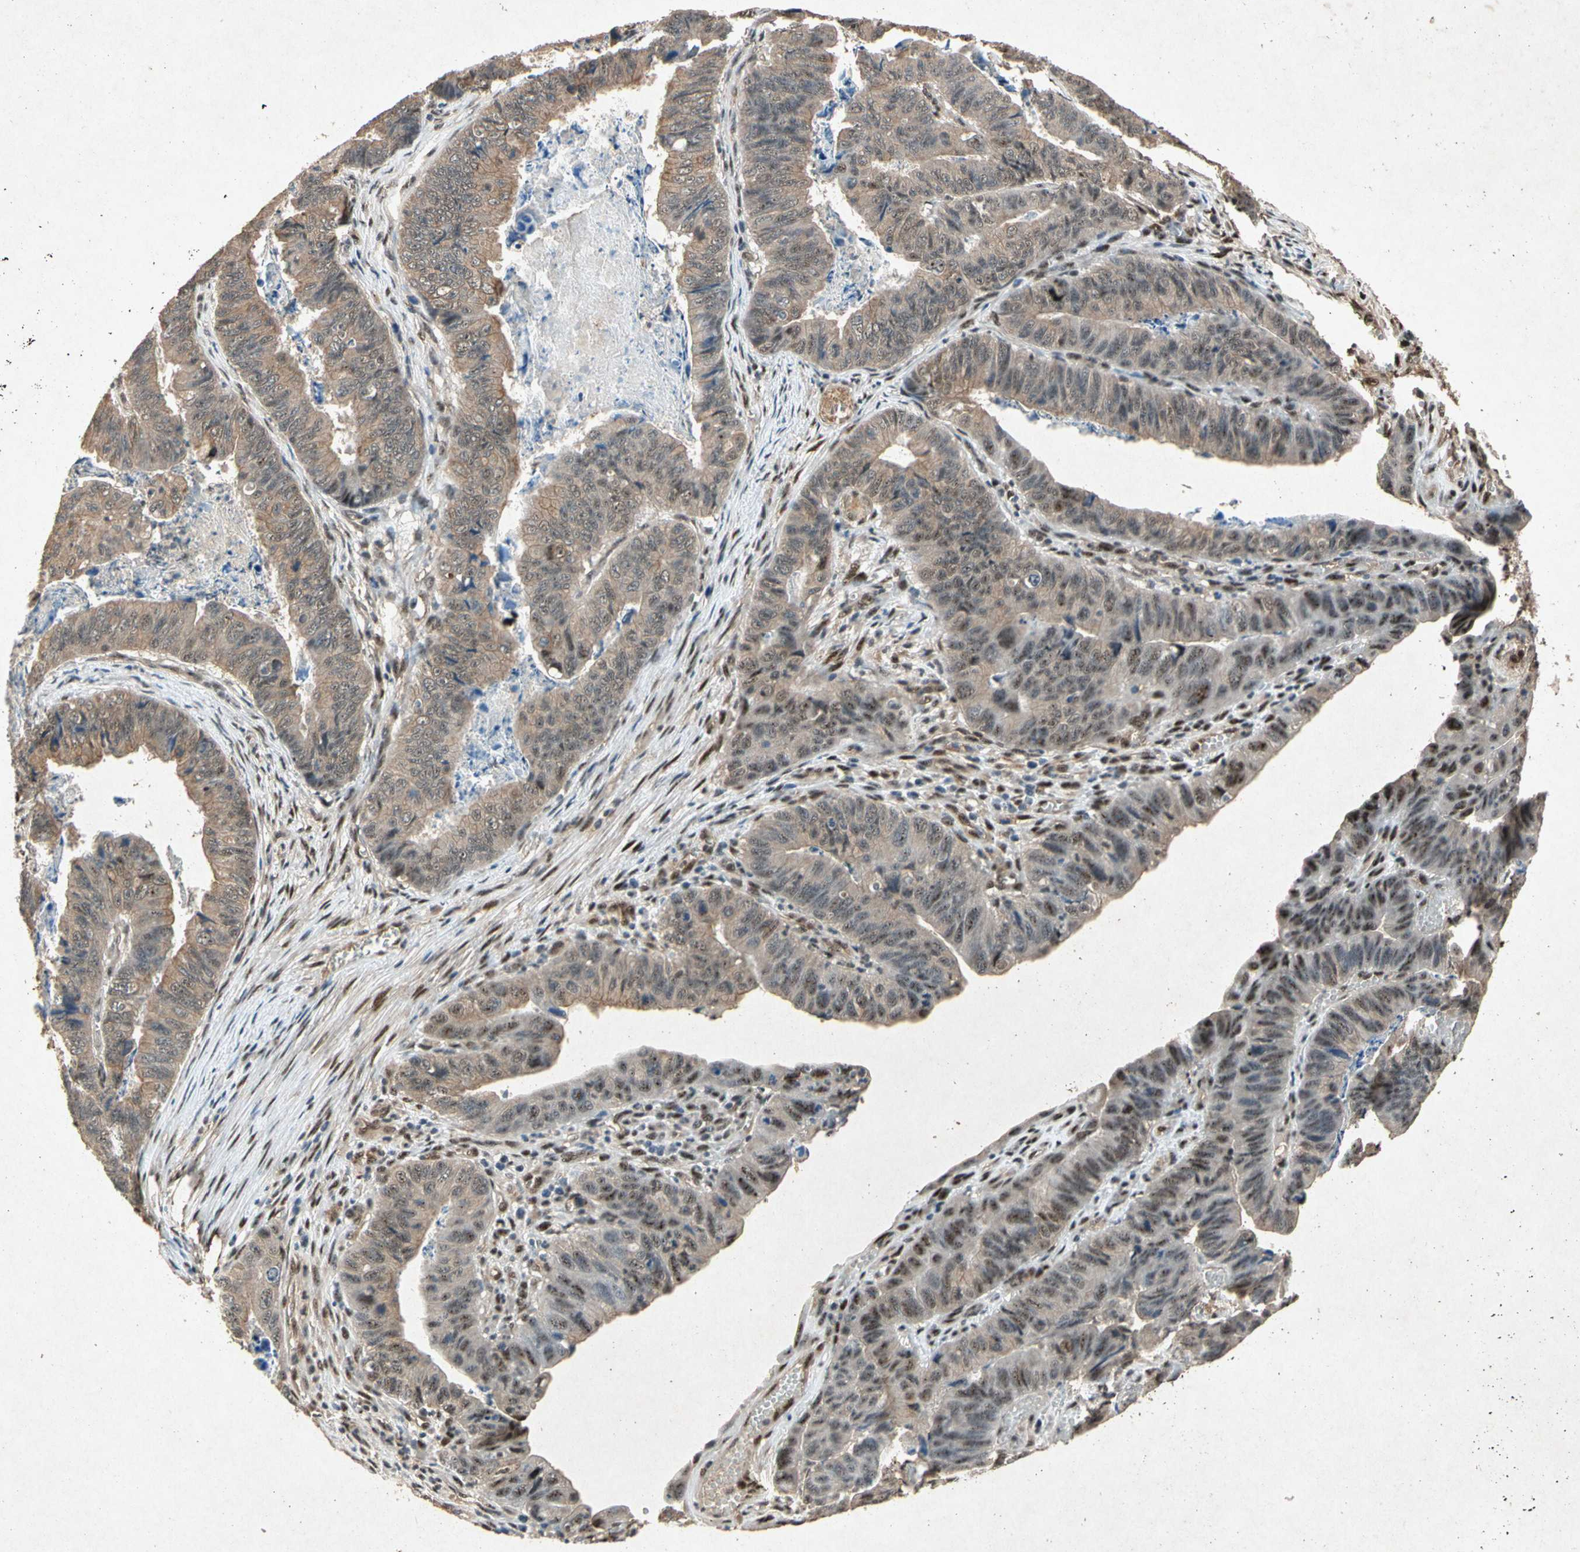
{"staining": {"intensity": "moderate", "quantity": "25%-75%", "location": "cytoplasmic/membranous,nuclear"}, "tissue": "stomach cancer", "cell_type": "Tumor cells", "image_type": "cancer", "snomed": [{"axis": "morphology", "description": "Adenocarcinoma, NOS"}, {"axis": "topography", "description": "Stomach, lower"}], "caption": "IHC of stomach cancer displays medium levels of moderate cytoplasmic/membranous and nuclear staining in approximately 25%-75% of tumor cells. IHC stains the protein of interest in brown and the nuclei are stained blue.", "gene": "PML", "patient": {"sex": "male", "age": 77}}